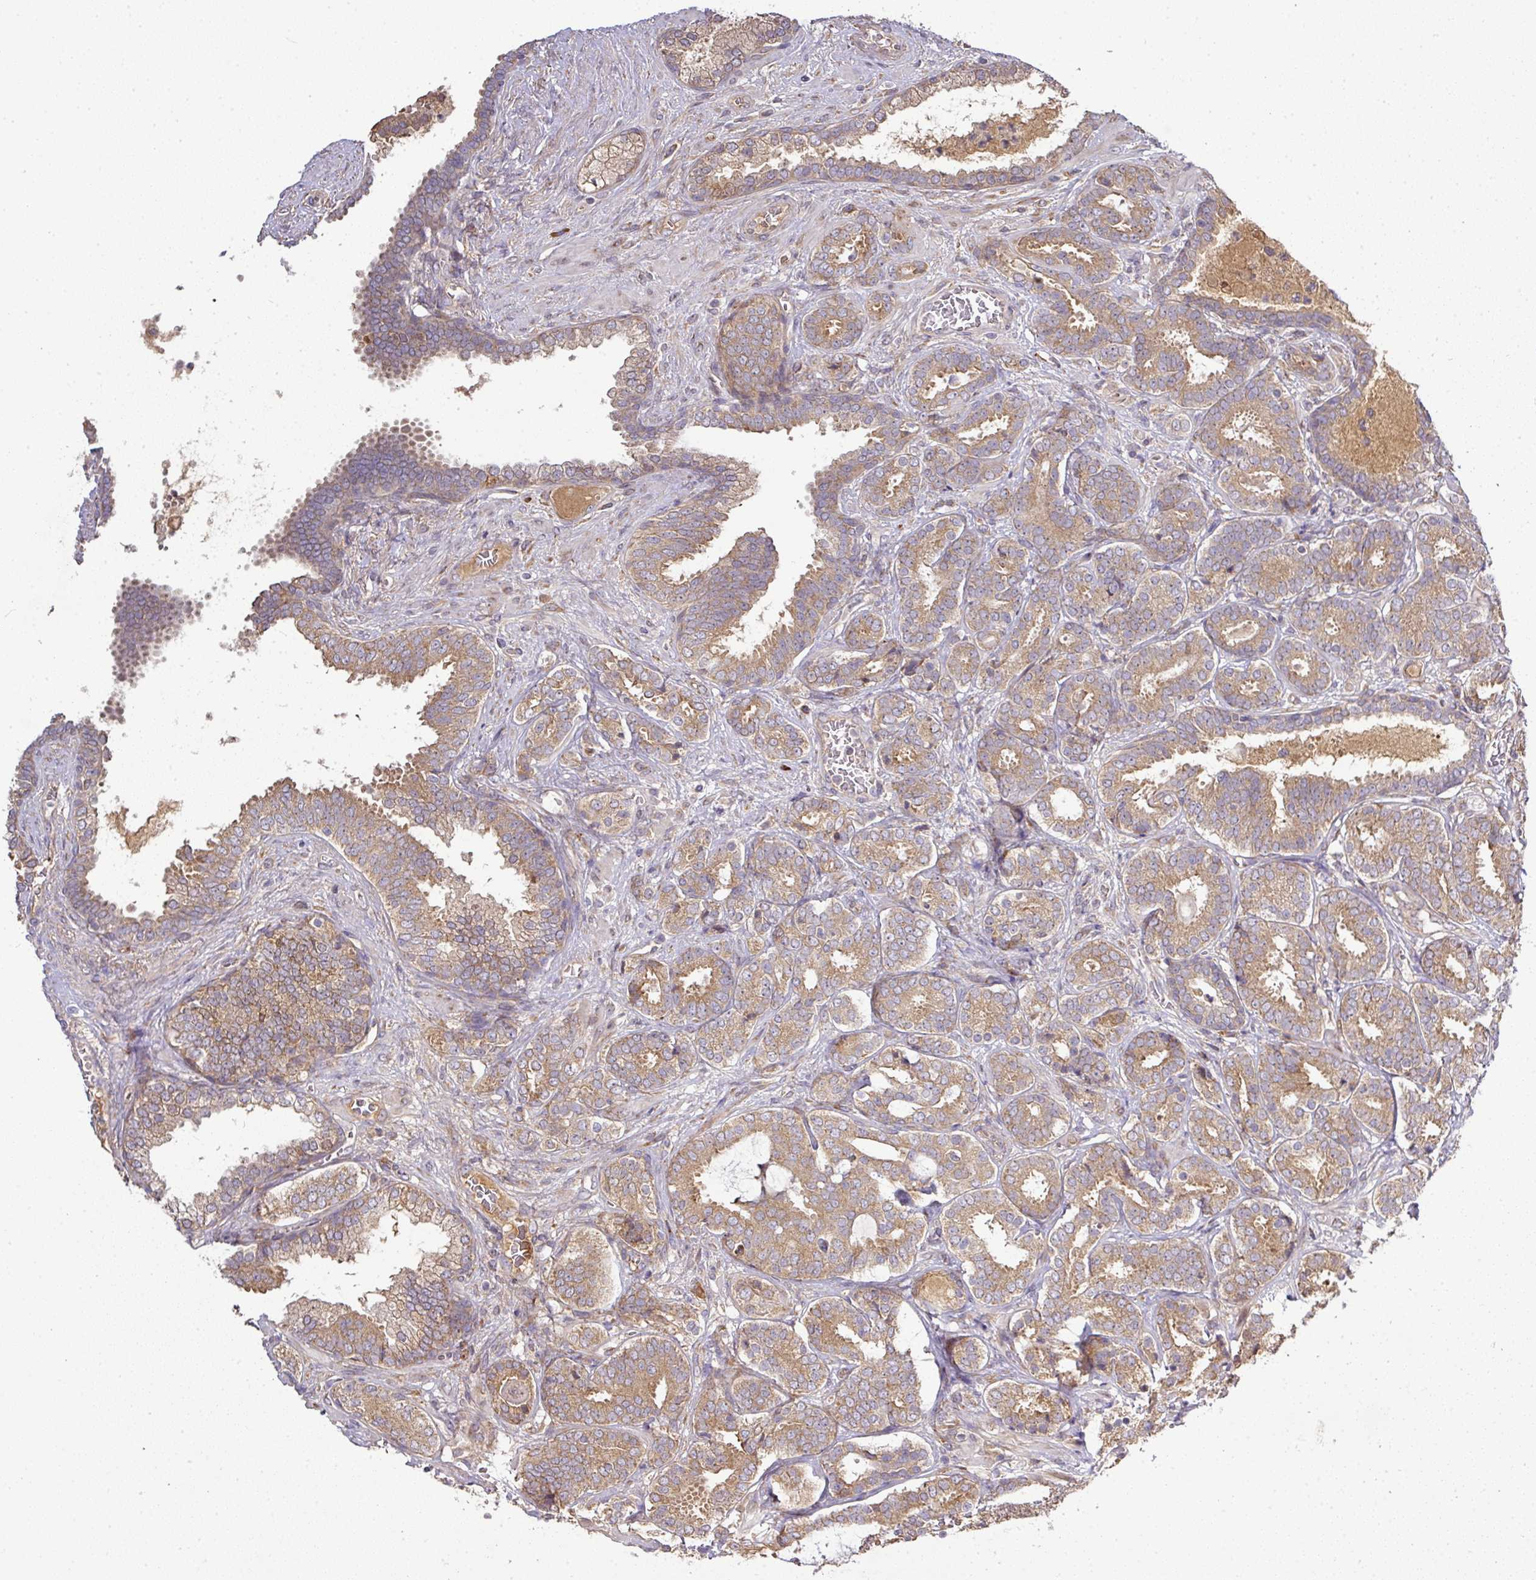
{"staining": {"intensity": "moderate", "quantity": ">75%", "location": "cytoplasmic/membranous"}, "tissue": "prostate cancer", "cell_type": "Tumor cells", "image_type": "cancer", "snomed": [{"axis": "morphology", "description": "Adenocarcinoma, High grade"}, {"axis": "topography", "description": "Prostate"}], "caption": "Tumor cells exhibit medium levels of moderate cytoplasmic/membranous staining in approximately >75% of cells in human prostate cancer (adenocarcinoma (high-grade)).", "gene": "GALP", "patient": {"sex": "male", "age": 65}}